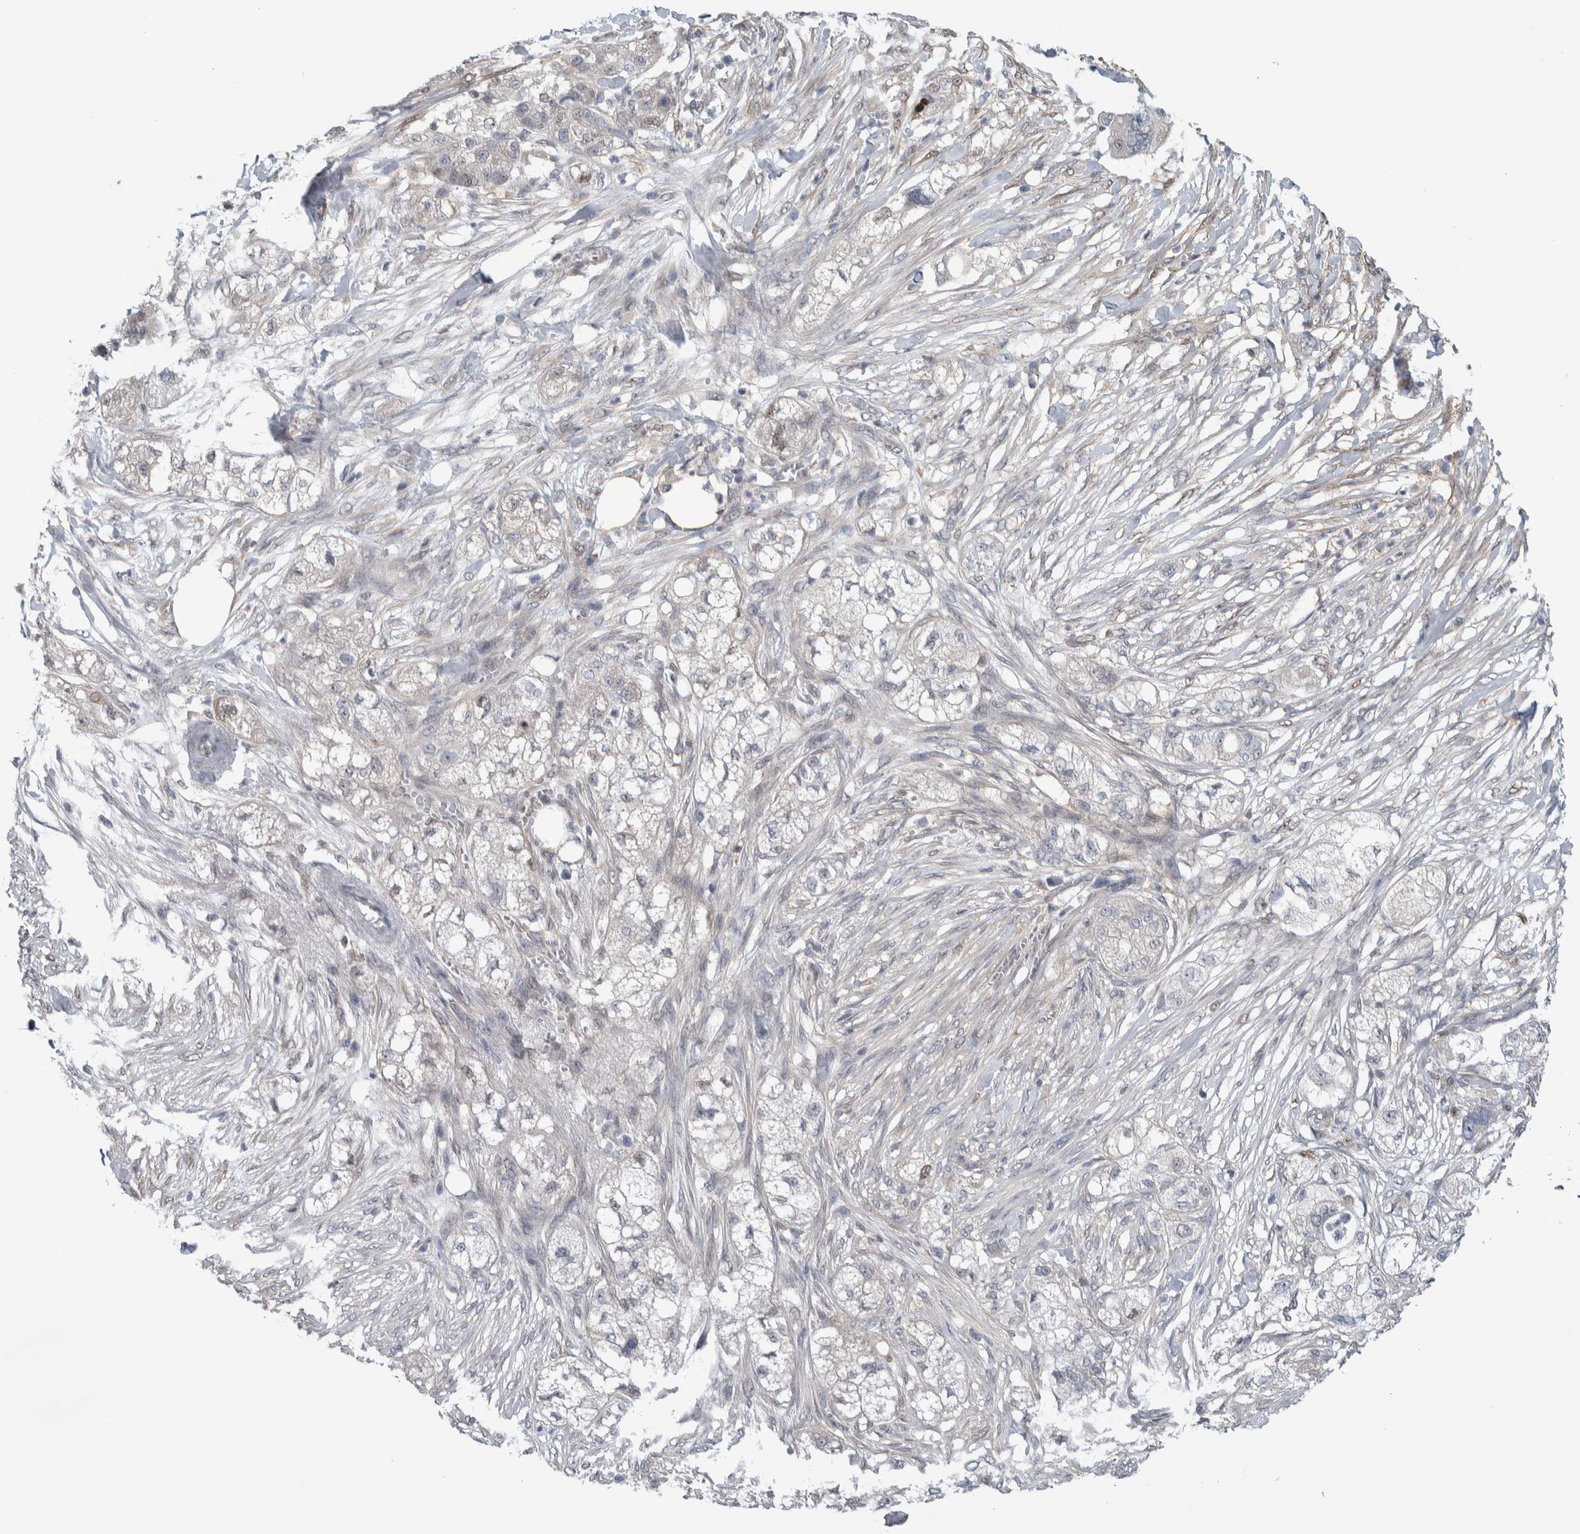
{"staining": {"intensity": "negative", "quantity": "none", "location": "none"}, "tissue": "pancreatic cancer", "cell_type": "Tumor cells", "image_type": "cancer", "snomed": [{"axis": "morphology", "description": "Adenocarcinoma, NOS"}, {"axis": "topography", "description": "Pancreas"}], "caption": "High power microscopy histopathology image of an immunohistochemistry (IHC) micrograph of pancreatic cancer, revealing no significant positivity in tumor cells.", "gene": "TAX1BP1", "patient": {"sex": "female", "age": 78}}